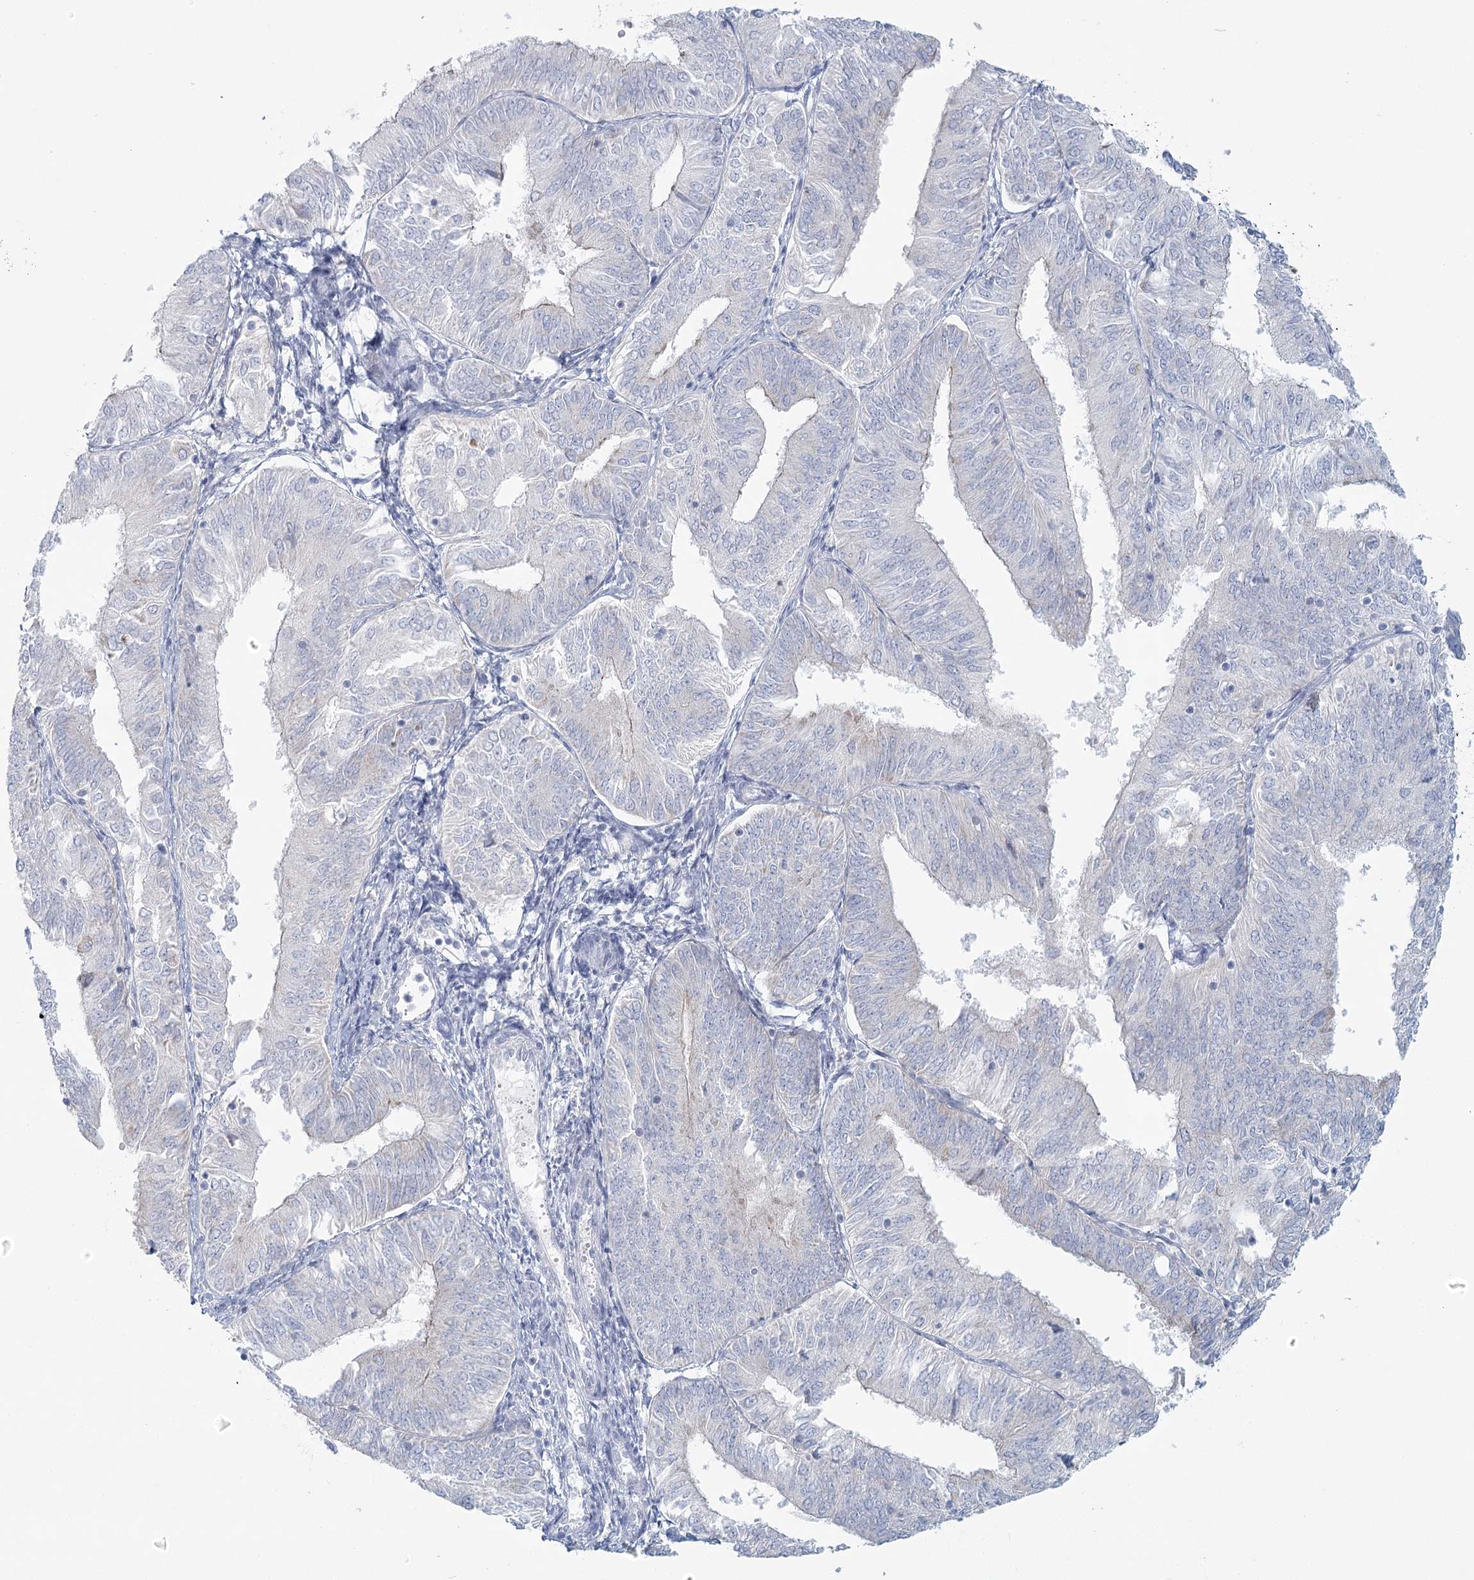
{"staining": {"intensity": "weak", "quantity": "<25%", "location": "cytoplasmic/membranous"}, "tissue": "endometrial cancer", "cell_type": "Tumor cells", "image_type": "cancer", "snomed": [{"axis": "morphology", "description": "Adenocarcinoma, NOS"}, {"axis": "topography", "description": "Endometrium"}], "caption": "High magnification brightfield microscopy of endometrial cancer stained with DAB (brown) and counterstained with hematoxylin (blue): tumor cells show no significant staining.", "gene": "BPHL", "patient": {"sex": "female", "age": 58}}